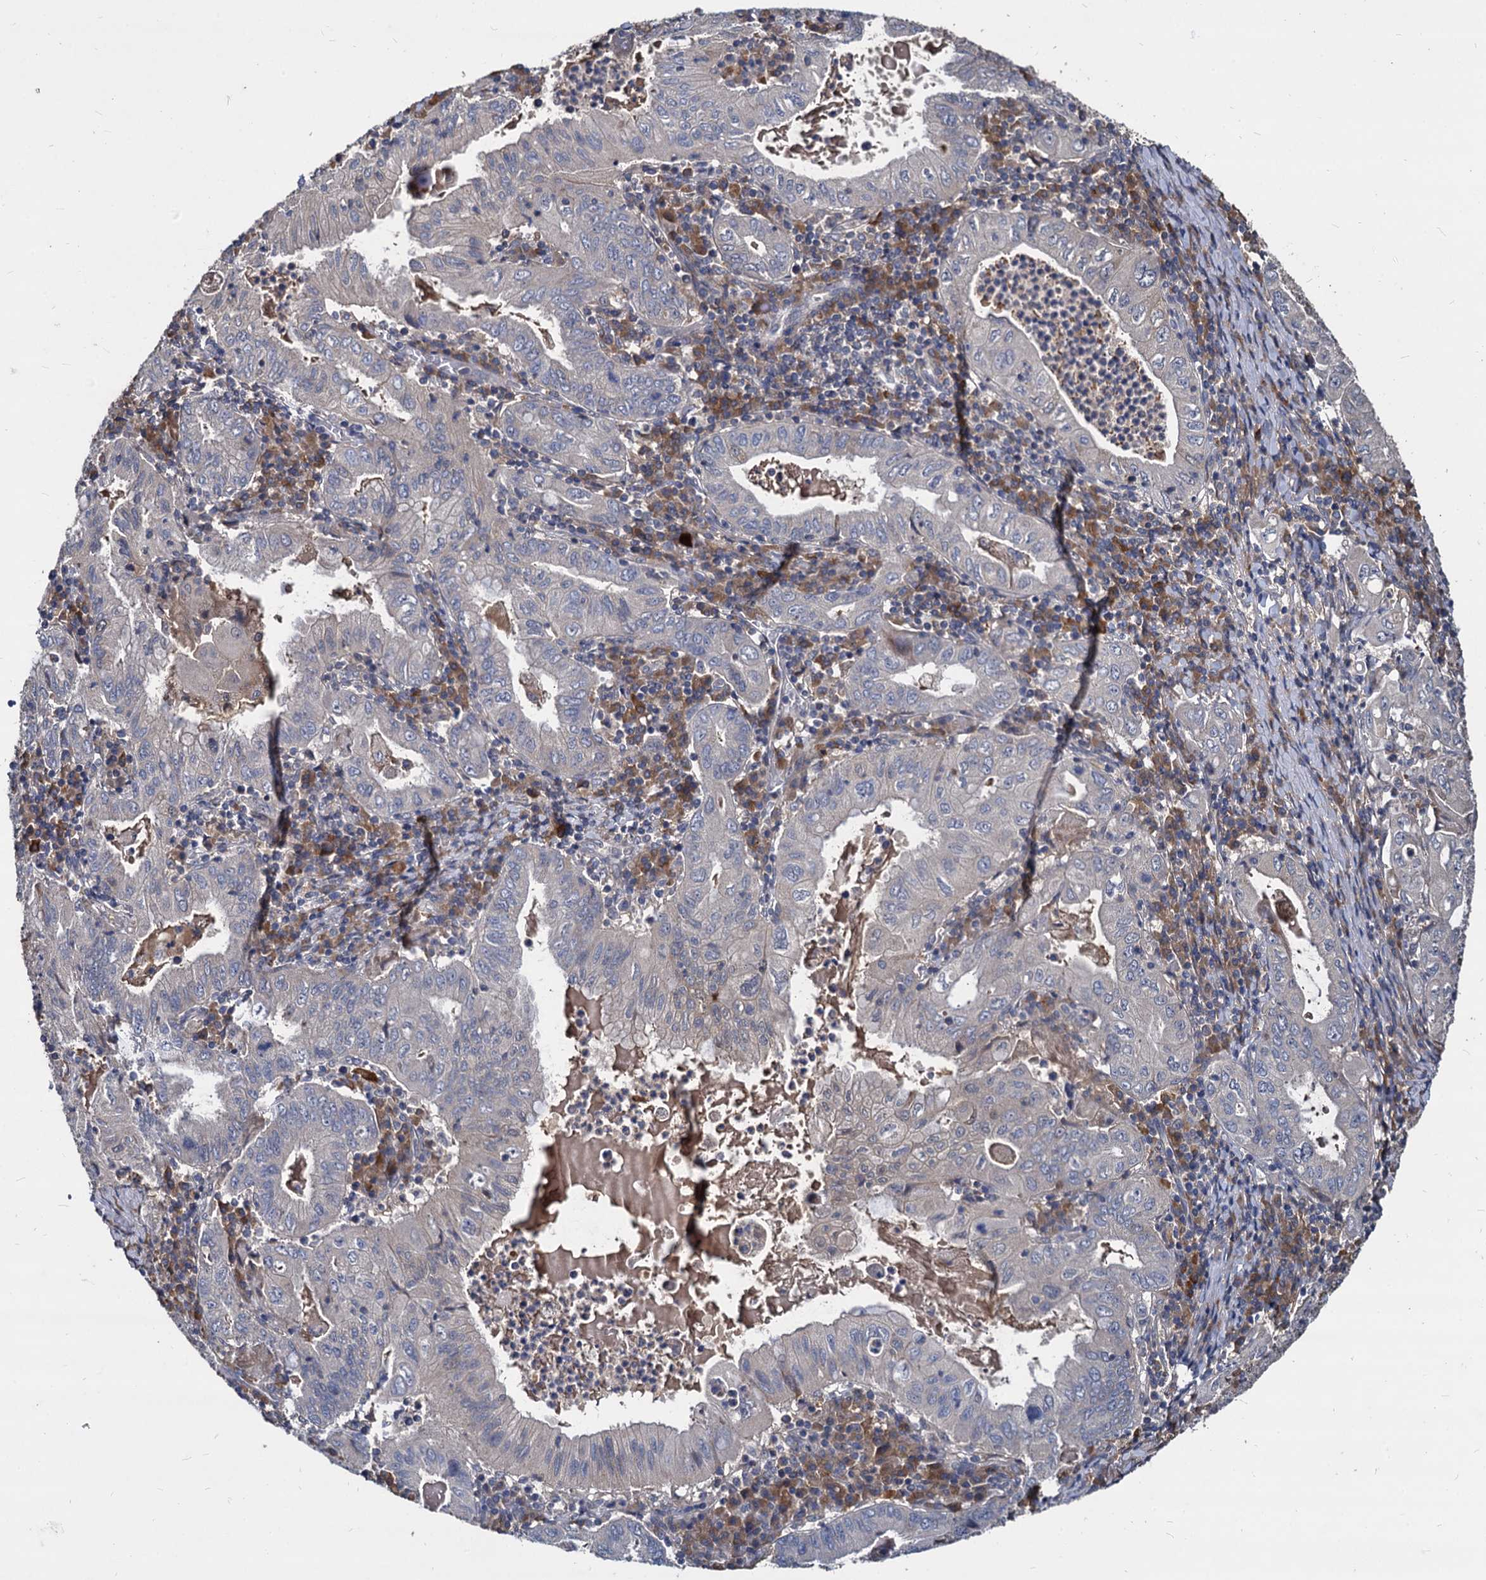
{"staining": {"intensity": "negative", "quantity": "none", "location": "none"}, "tissue": "stomach cancer", "cell_type": "Tumor cells", "image_type": "cancer", "snomed": [{"axis": "morphology", "description": "Normal tissue, NOS"}, {"axis": "morphology", "description": "Adenocarcinoma, NOS"}, {"axis": "topography", "description": "Esophagus"}, {"axis": "topography", "description": "Stomach, upper"}, {"axis": "topography", "description": "Peripheral nerve tissue"}], "caption": "High power microscopy image of an IHC photomicrograph of stomach cancer (adenocarcinoma), revealing no significant expression in tumor cells. (DAB (3,3'-diaminobenzidine) IHC with hematoxylin counter stain).", "gene": "CCDC184", "patient": {"sex": "male", "age": 62}}